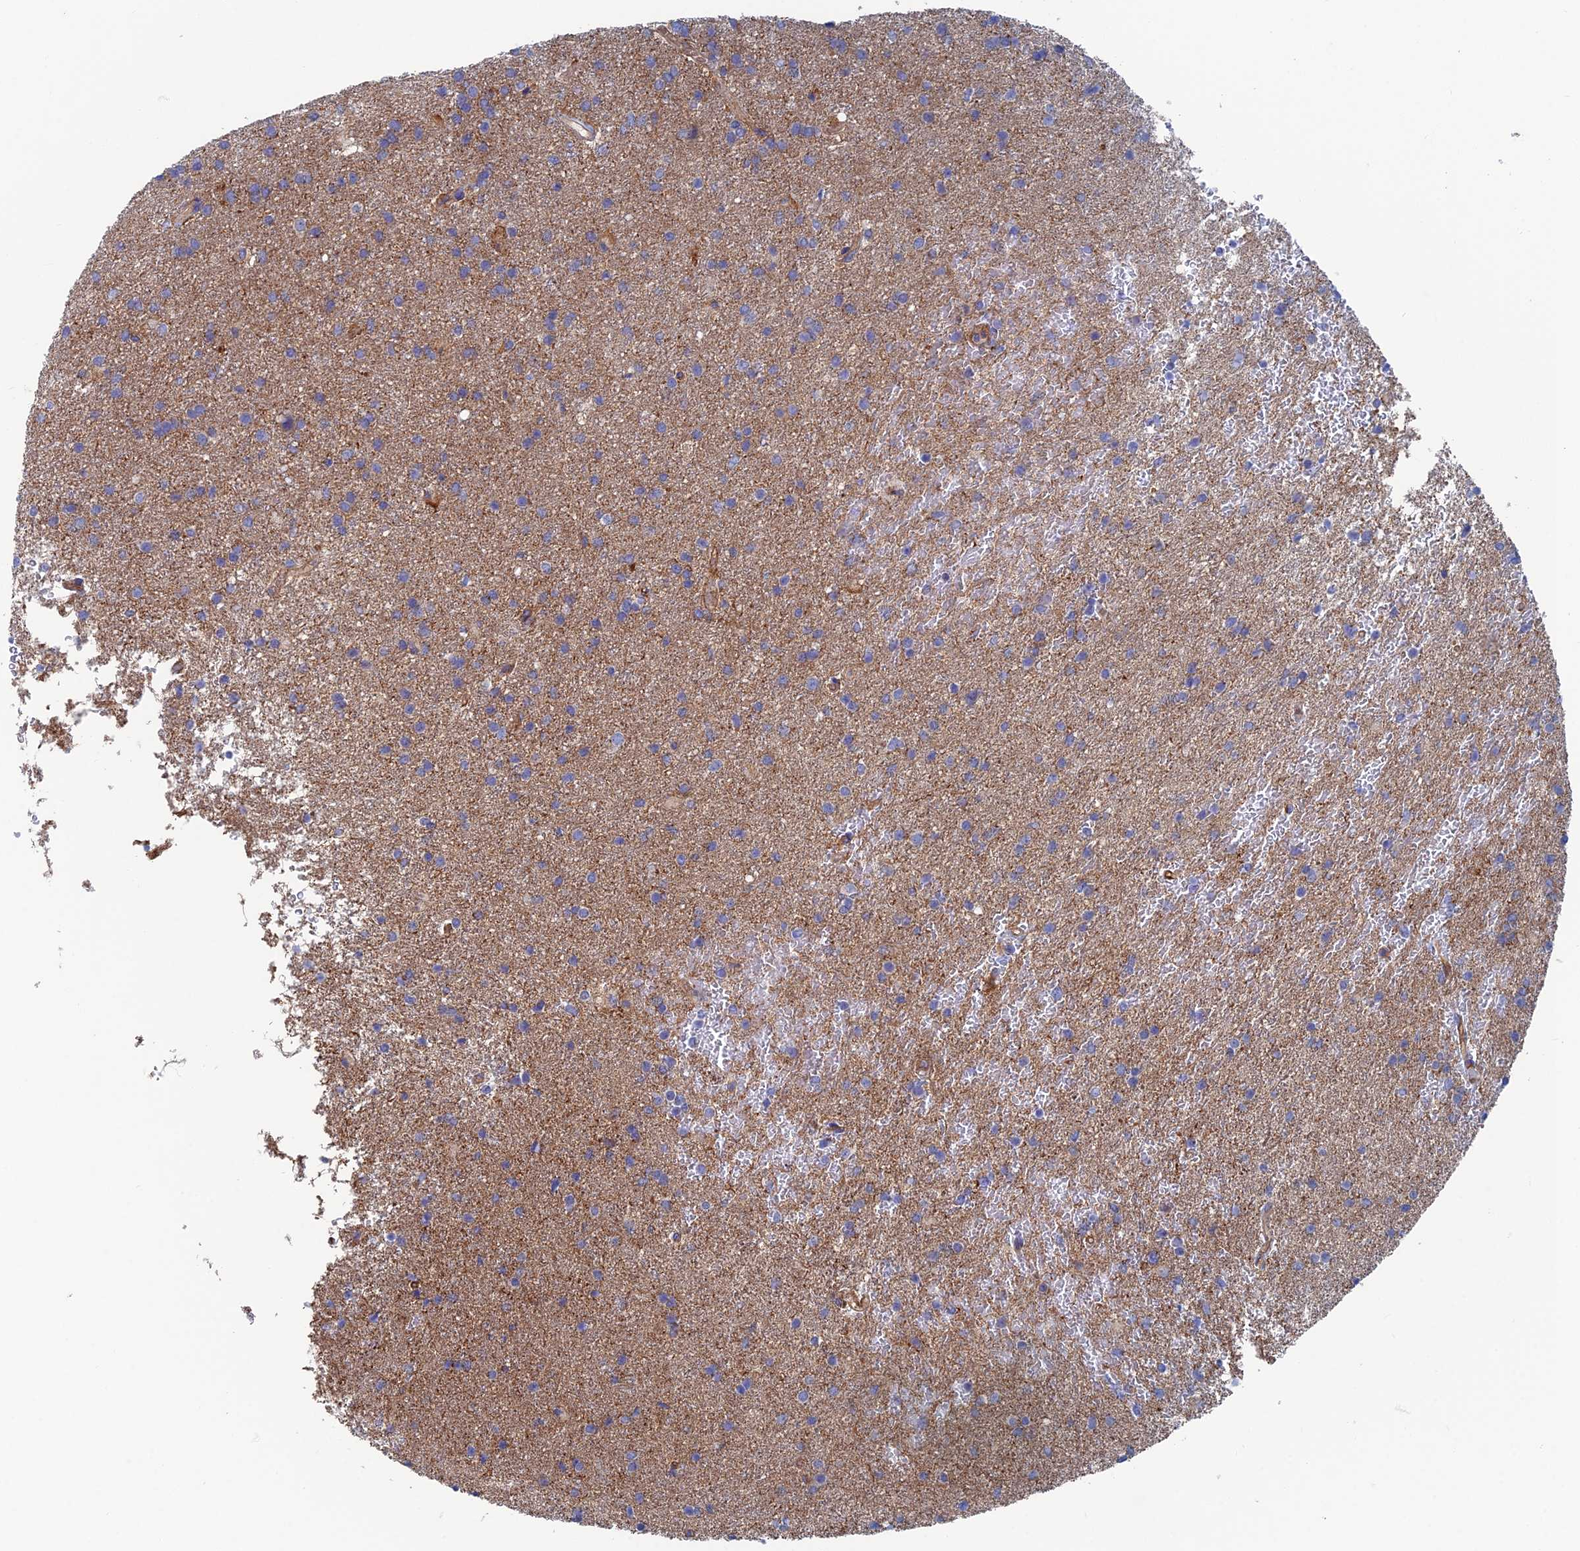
{"staining": {"intensity": "negative", "quantity": "none", "location": "none"}, "tissue": "glioma", "cell_type": "Tumor cells", "image_type": "cancer", "snomed": [{"axis": "morphology", "description": "Glioma, malignant, High grade"}, {"axis": "topography", "description": "Brain"}], "caption": "The IHC micrograph has no significant staining in tumor cells of glioma tissue.", "gene": "SNX11", "patient": {"sex": "female", "age": 50}}